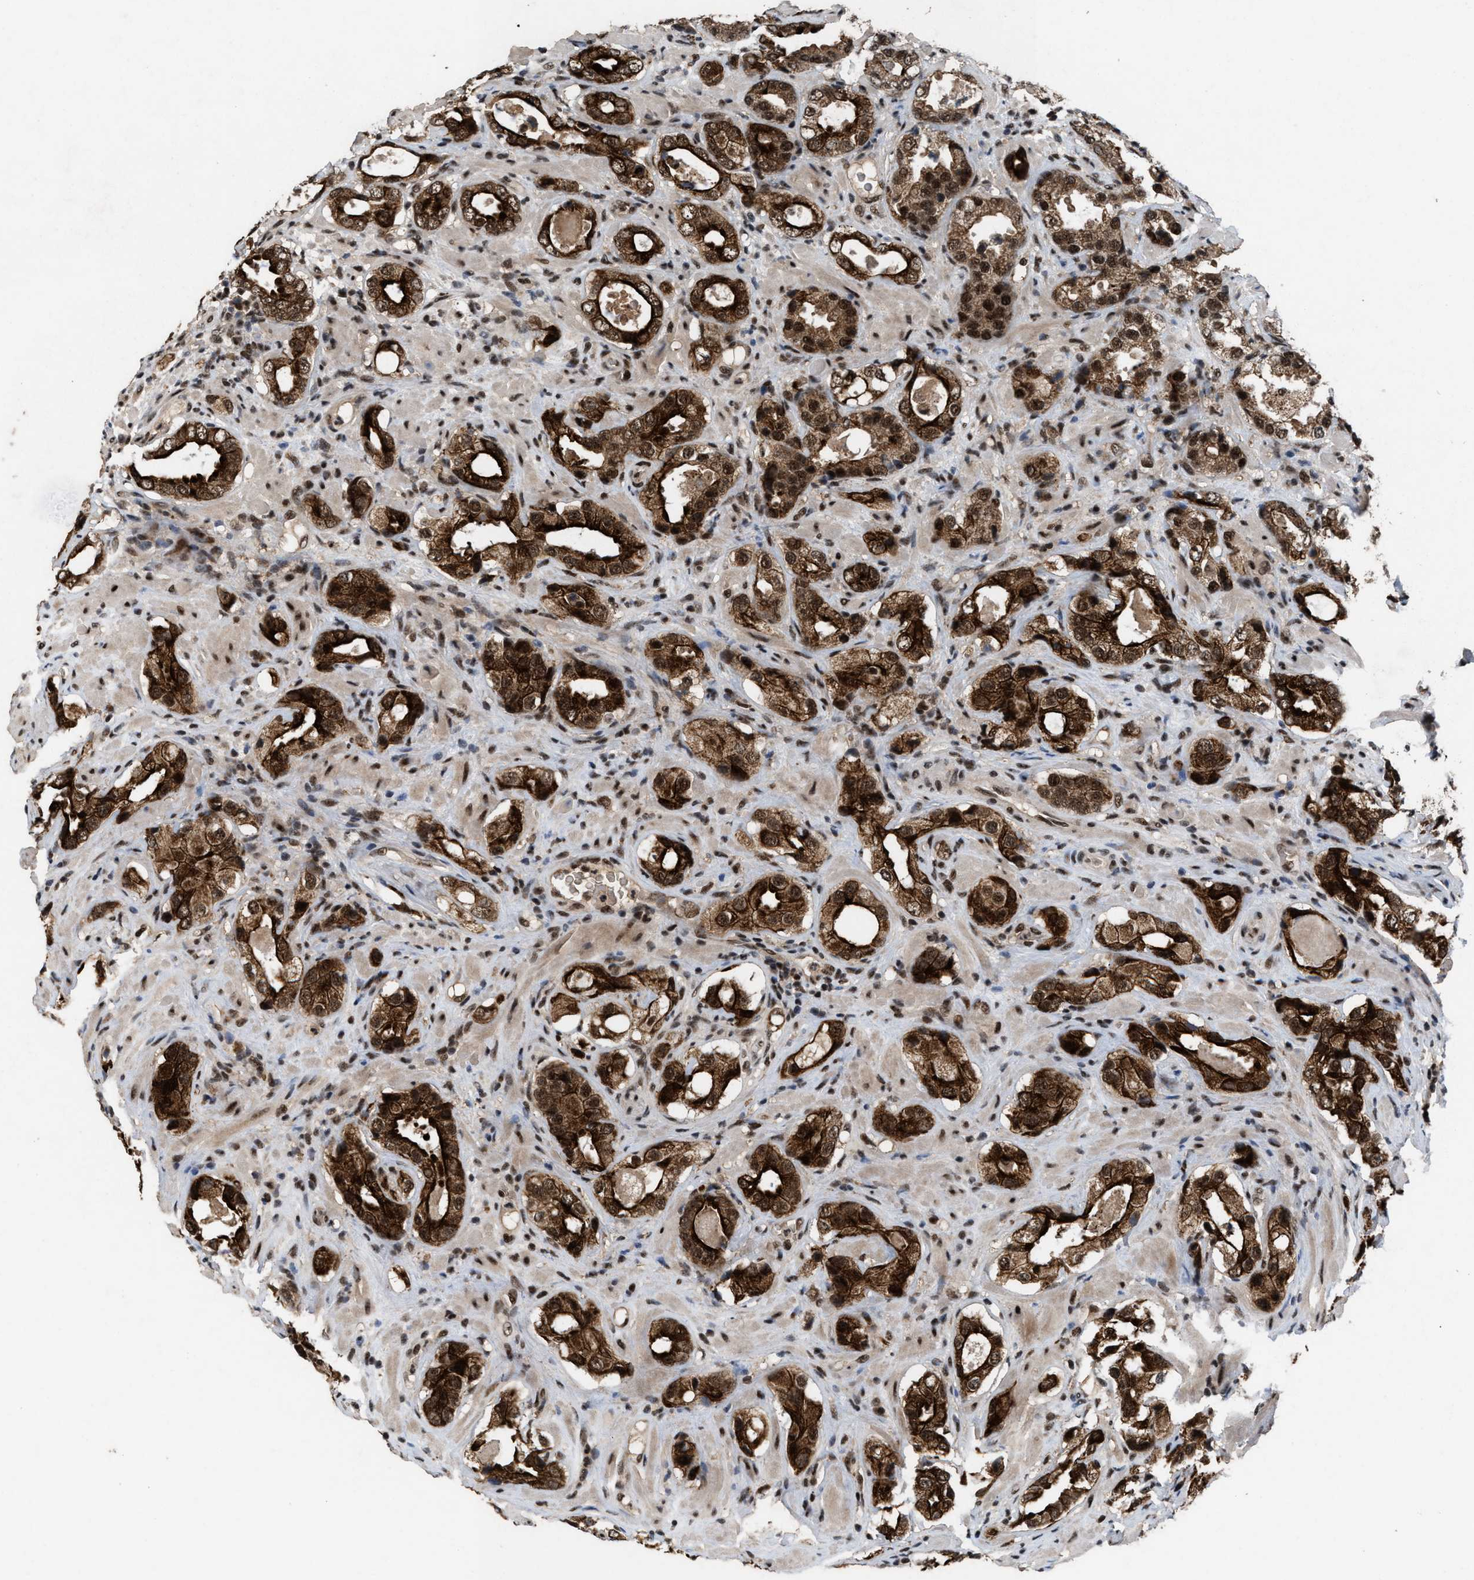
{"staining": {"intensity": "strong", "quantity": ">75%", "location": "cytoplasmic/membranous,nuclear"}, "tissue": "prostate cancer", "cell_type": "Tumor cells", "image_type": "cancer", "snomed": [{"axis": "morphology", "description": "Adenocarcinoma, High grade"}, {"axis": "topography", "description": "Prostate"}], "caption": "Tumor cells demonstrate strong cytoplasmic/membranous and nuclear positivity in about >75% of cells in adenocarcinoma (high-grade) (prostate). (DAB IHC with brightfield microscopy, high magnification).", "gene": "PRPF4", "patient": {"sex": "male", "age": 63}}